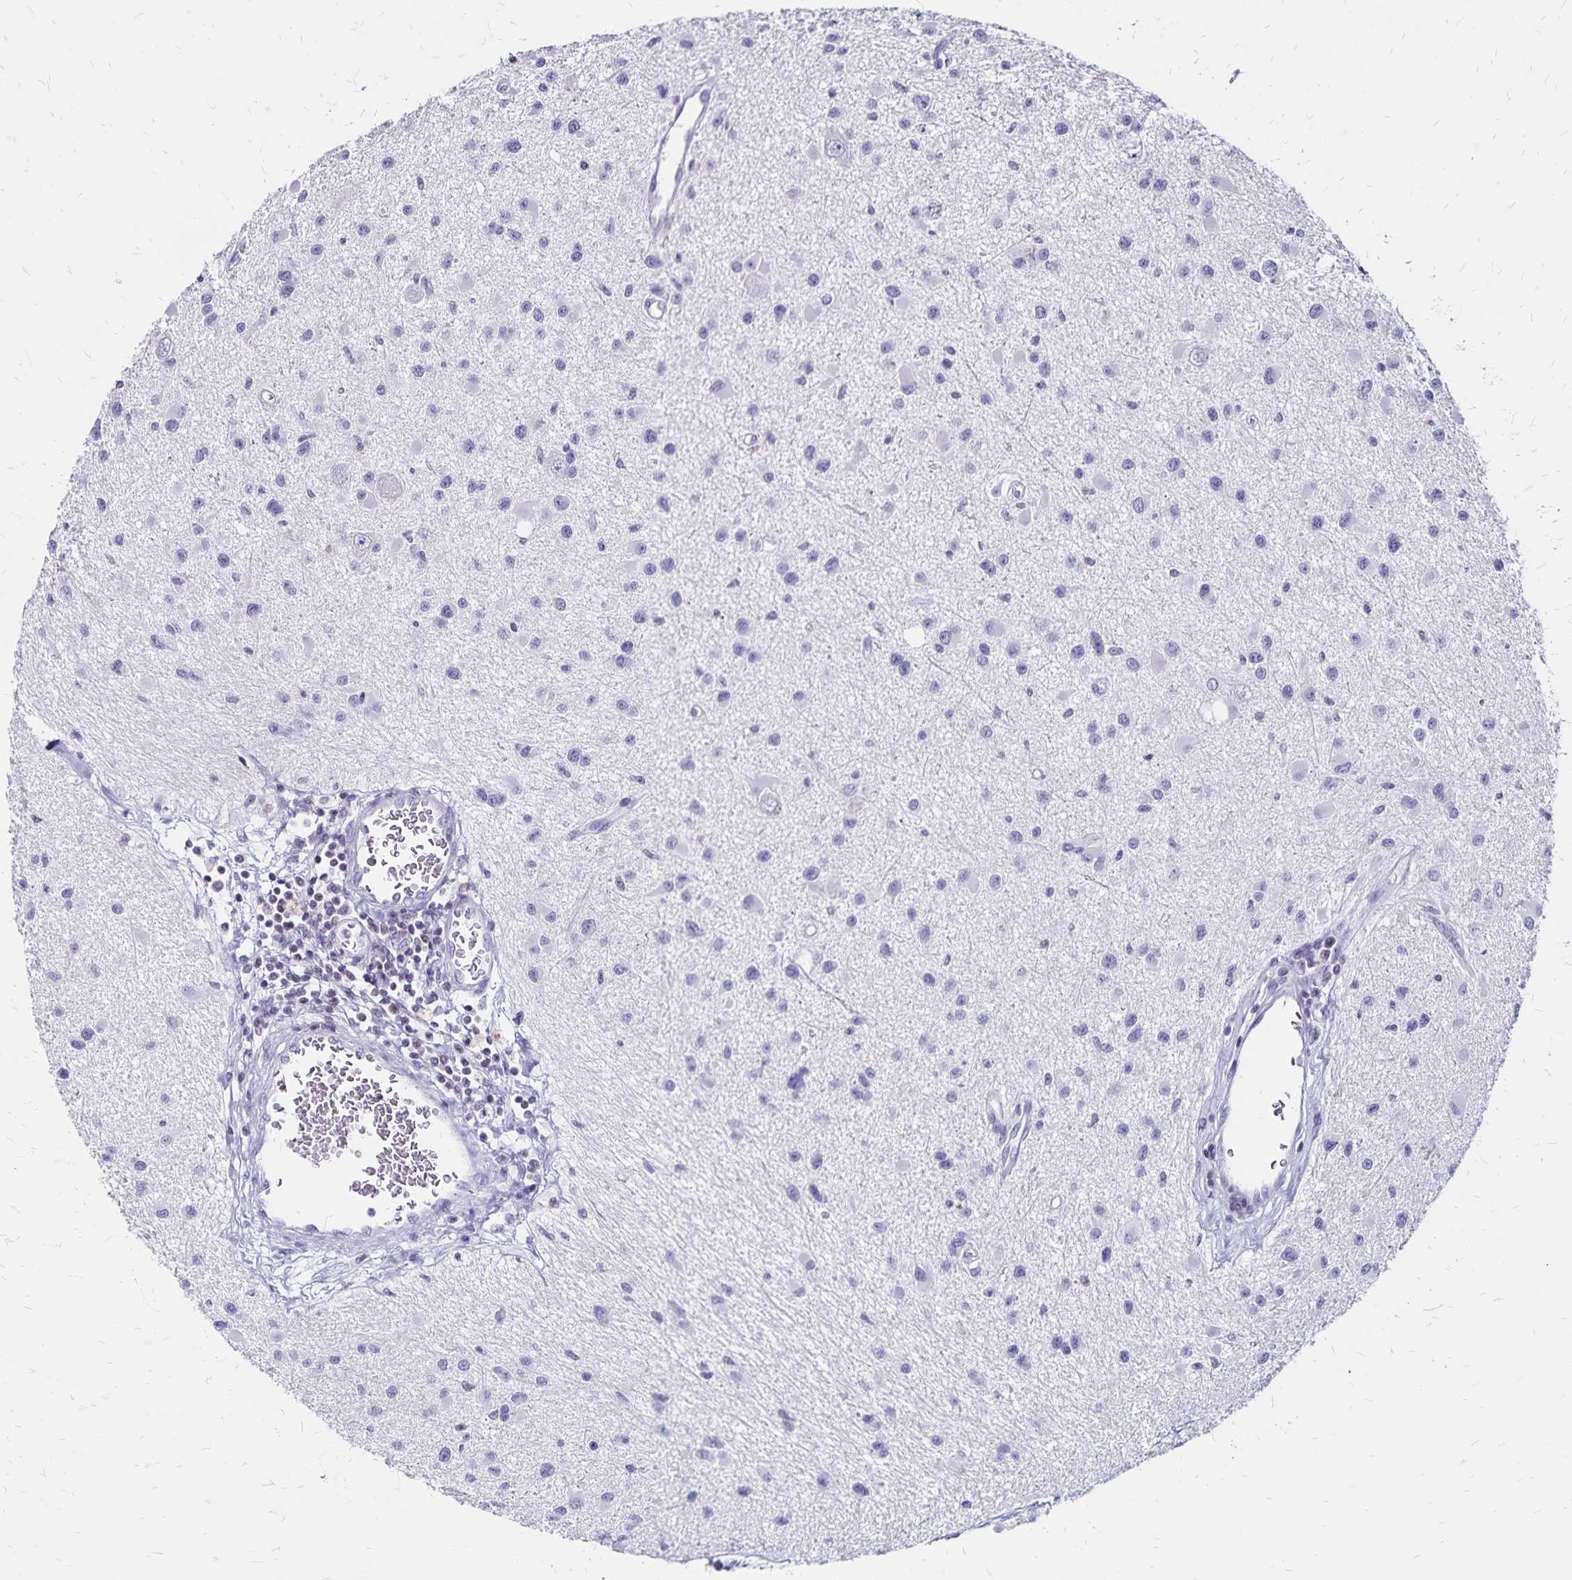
{"staining": {"intensity": "negative", "quantity": "none", "location": "none"}, "tissue": "glioma", "cell_type": "Tumor cells", "image_type": "cancer", "snomed": [{"axis": "morphology", "description": "Glioma, malignant, High grade"}, {"axis": "topography", "description": "Brain"}], "caption": "Malignant glioma (high-grade) was stained to show a protein in brown. There is no significant staining in tumor cells.", "gene": "IKZF1", "patient": {"sex": "male", "age": 54}}